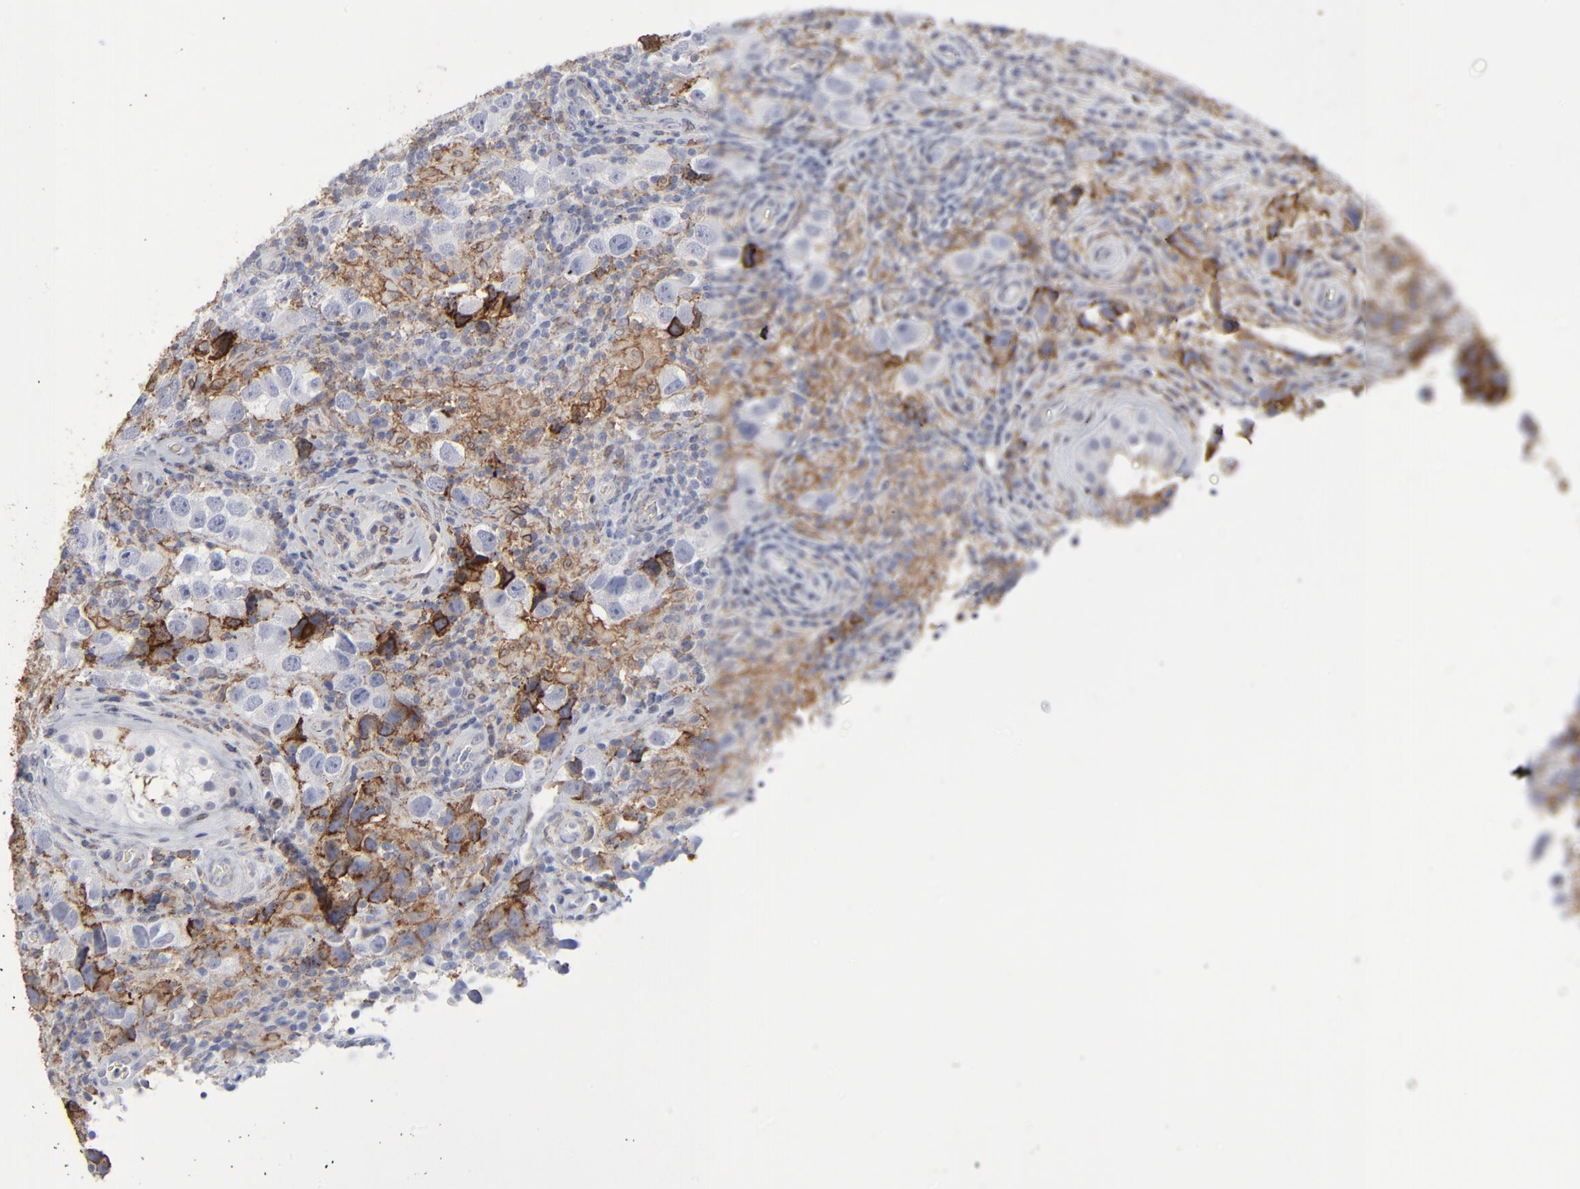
{"staining": {"intensity": "moderate", "quantity": "<25%", "location": "cytoplasmic/membranous"}, "tissue": "testis cancer", "cell_type": "Tumor cells", "image_type": "cancer", "snomed": [{"axis": "morphology", "description": "Carcinoma, Embryonal, NOS"}, {"axis": "topography", "description": "Testis"}], "caption": "Immunohistochemistry (DAB (3,3'-diaminobenzidine)) staining of human testis cancer demonstrates moderate cytoplasmic/membranous protein staining in about <25% of tumor cells.", "gene": "ANXA5", "patient": {"sex": "male", "age": 21}}